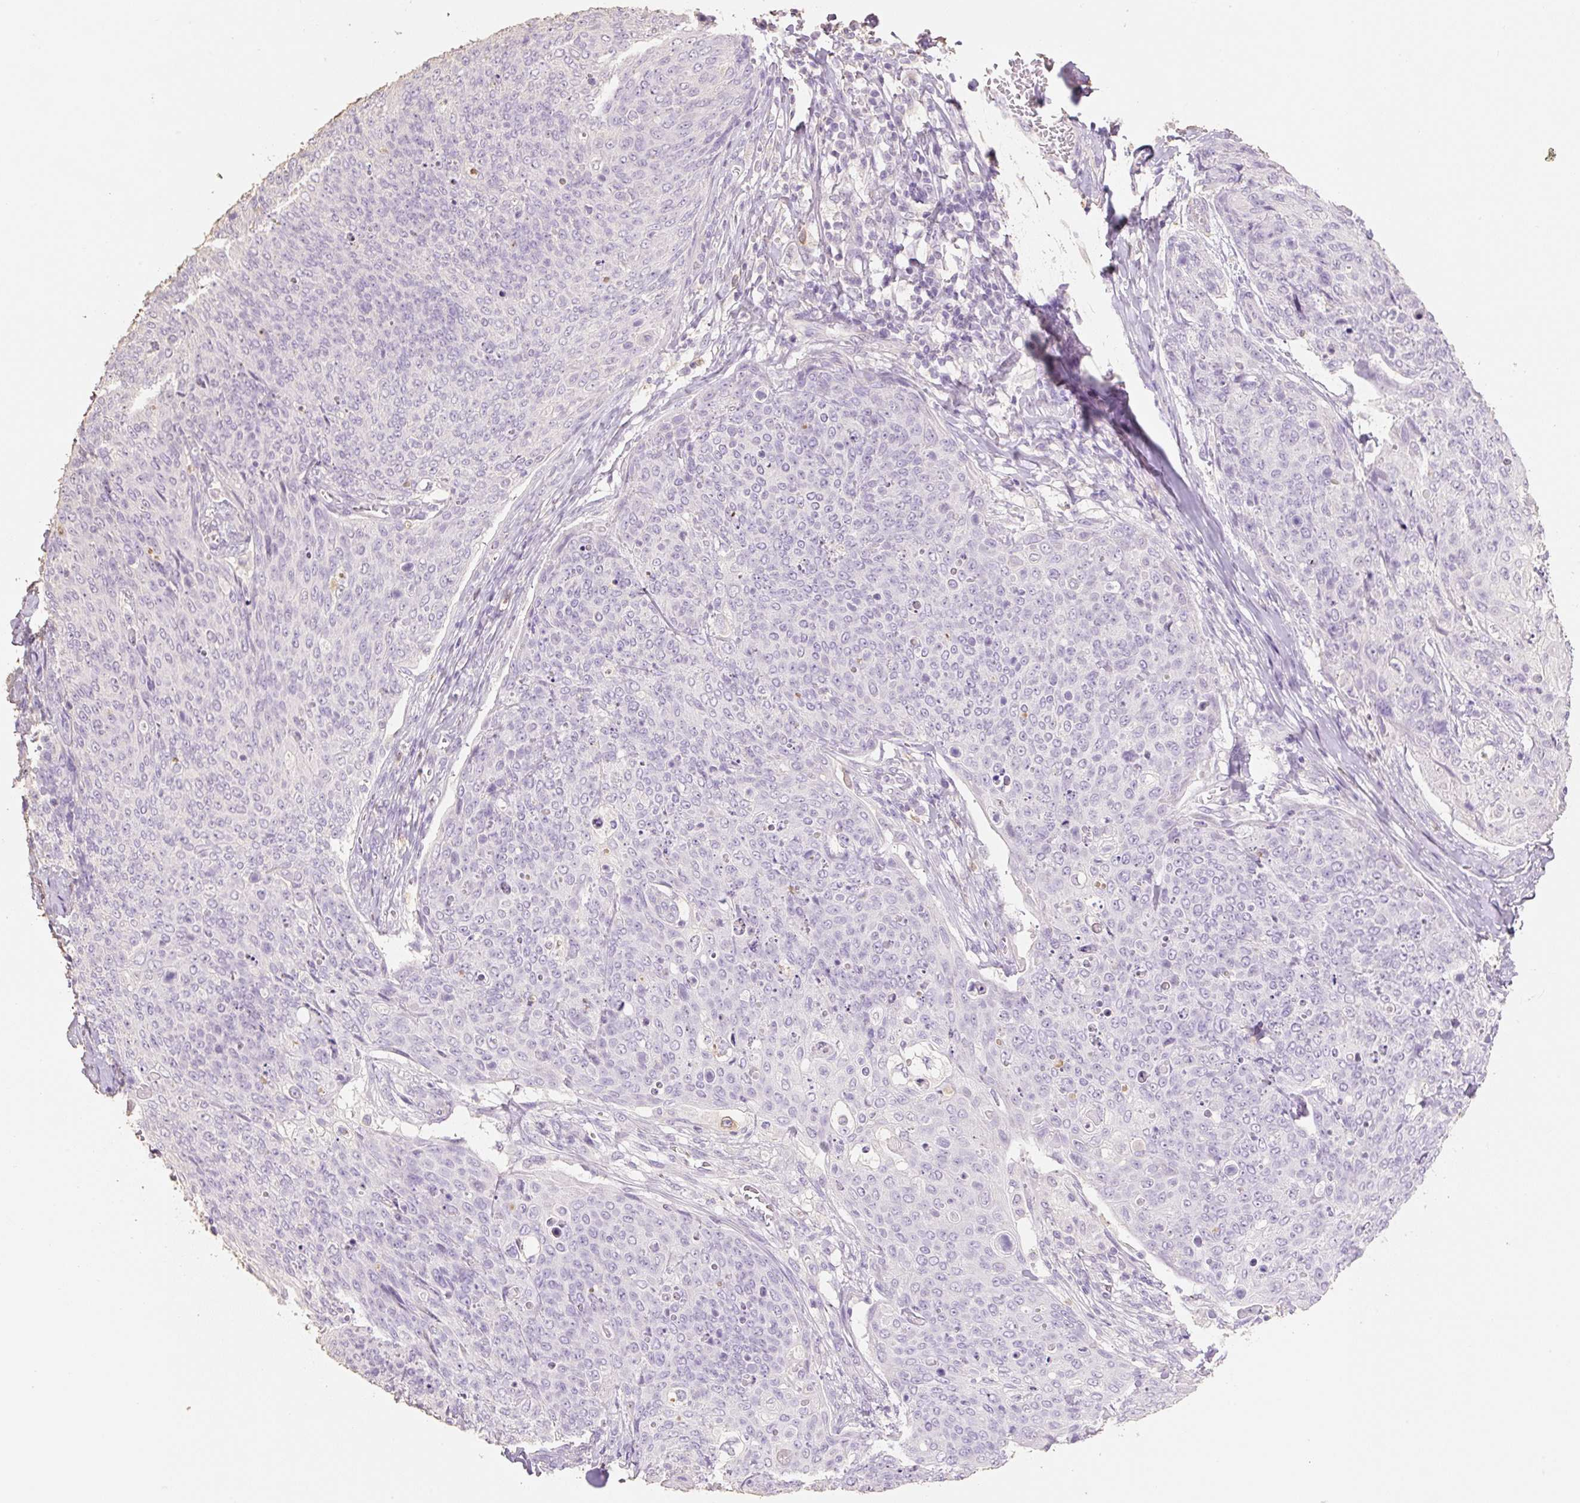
{"staining": {"intensity": "negative", "quantity": "none", "location": "none"}, "tissue": "skin cancer", "cell_type": "Tumor cells", "image_type": "cancer", "snomed": [{"axis": "morphology", "description": "Squamous cell carcinoma, NOS"}, {"axis": "topography", "description": "Skin"}, {"axis": "topography", "description": "Vulva"}], "caption": "Immunohistochemistry (IHC) of human skin cancer exhibits no expression in tumor cells.", "gene": "MBOAT7", "patient": {"sex": "female", "age": 85}}